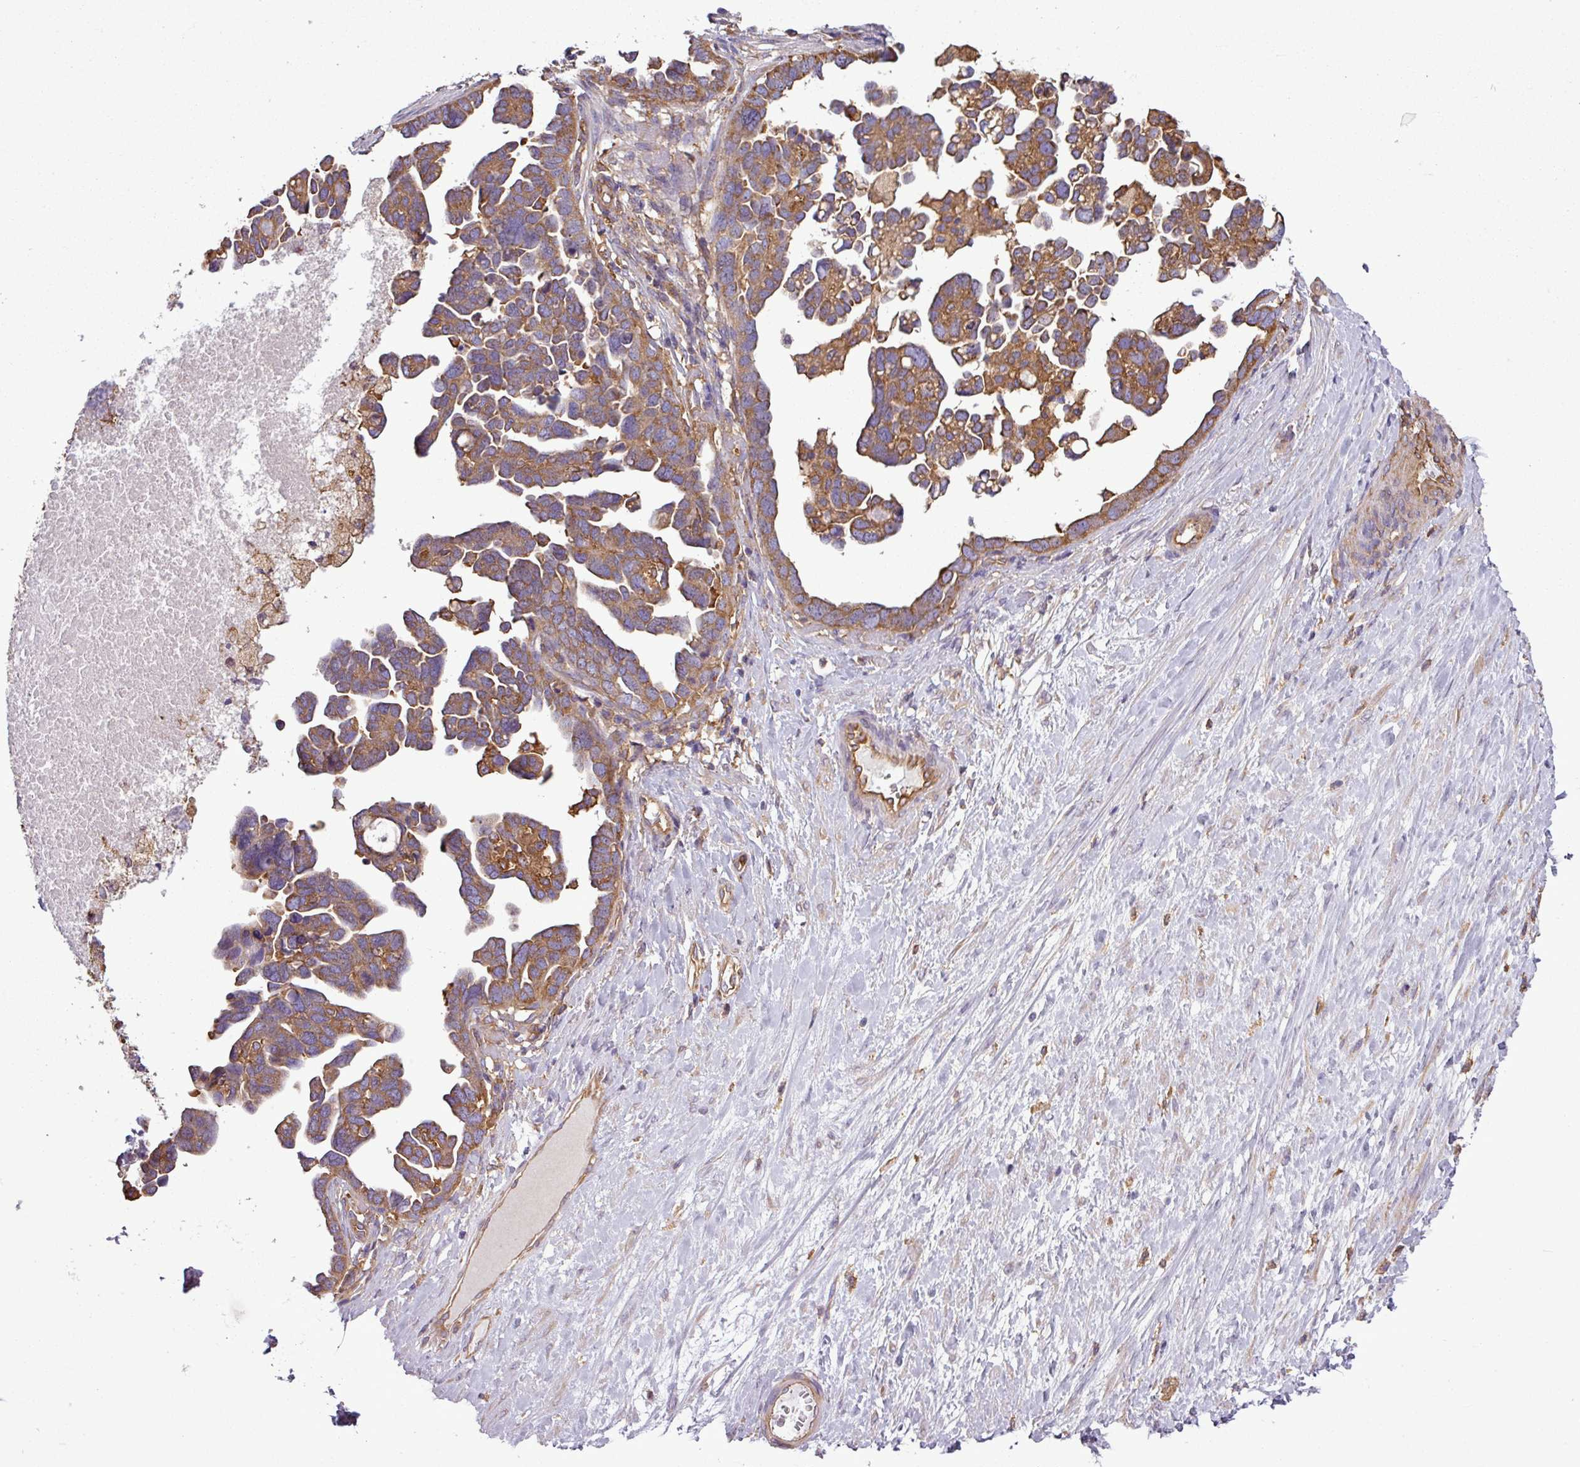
{"staining": {"intensity": "moderate", "quantity": ">75%", "location": "cytoplasmic/membranous"}, "tissue": "ovarian cancer", "cell_type": "Tumor cells", "image_type": "cancer", "snomed": [{"axis": "morphology", "description": "Cystadenocarcinoma, serous, NOS"}, {"axis": "topography", "description": "Ovary"}], "caption": "A brown stain highlights moderate cytoplasmic/membranous staining of a protein in human serous cystadenocarcinoma (ovarian) tumor cells. The staining was performed using DAB (3,3'-diaminobenzidine), with brown indicating positive protein expression. Nuclei are stained blue with hematoxylin.", "gene": "PACSIN2", "patient": {"sex": "female", "age": 54}}